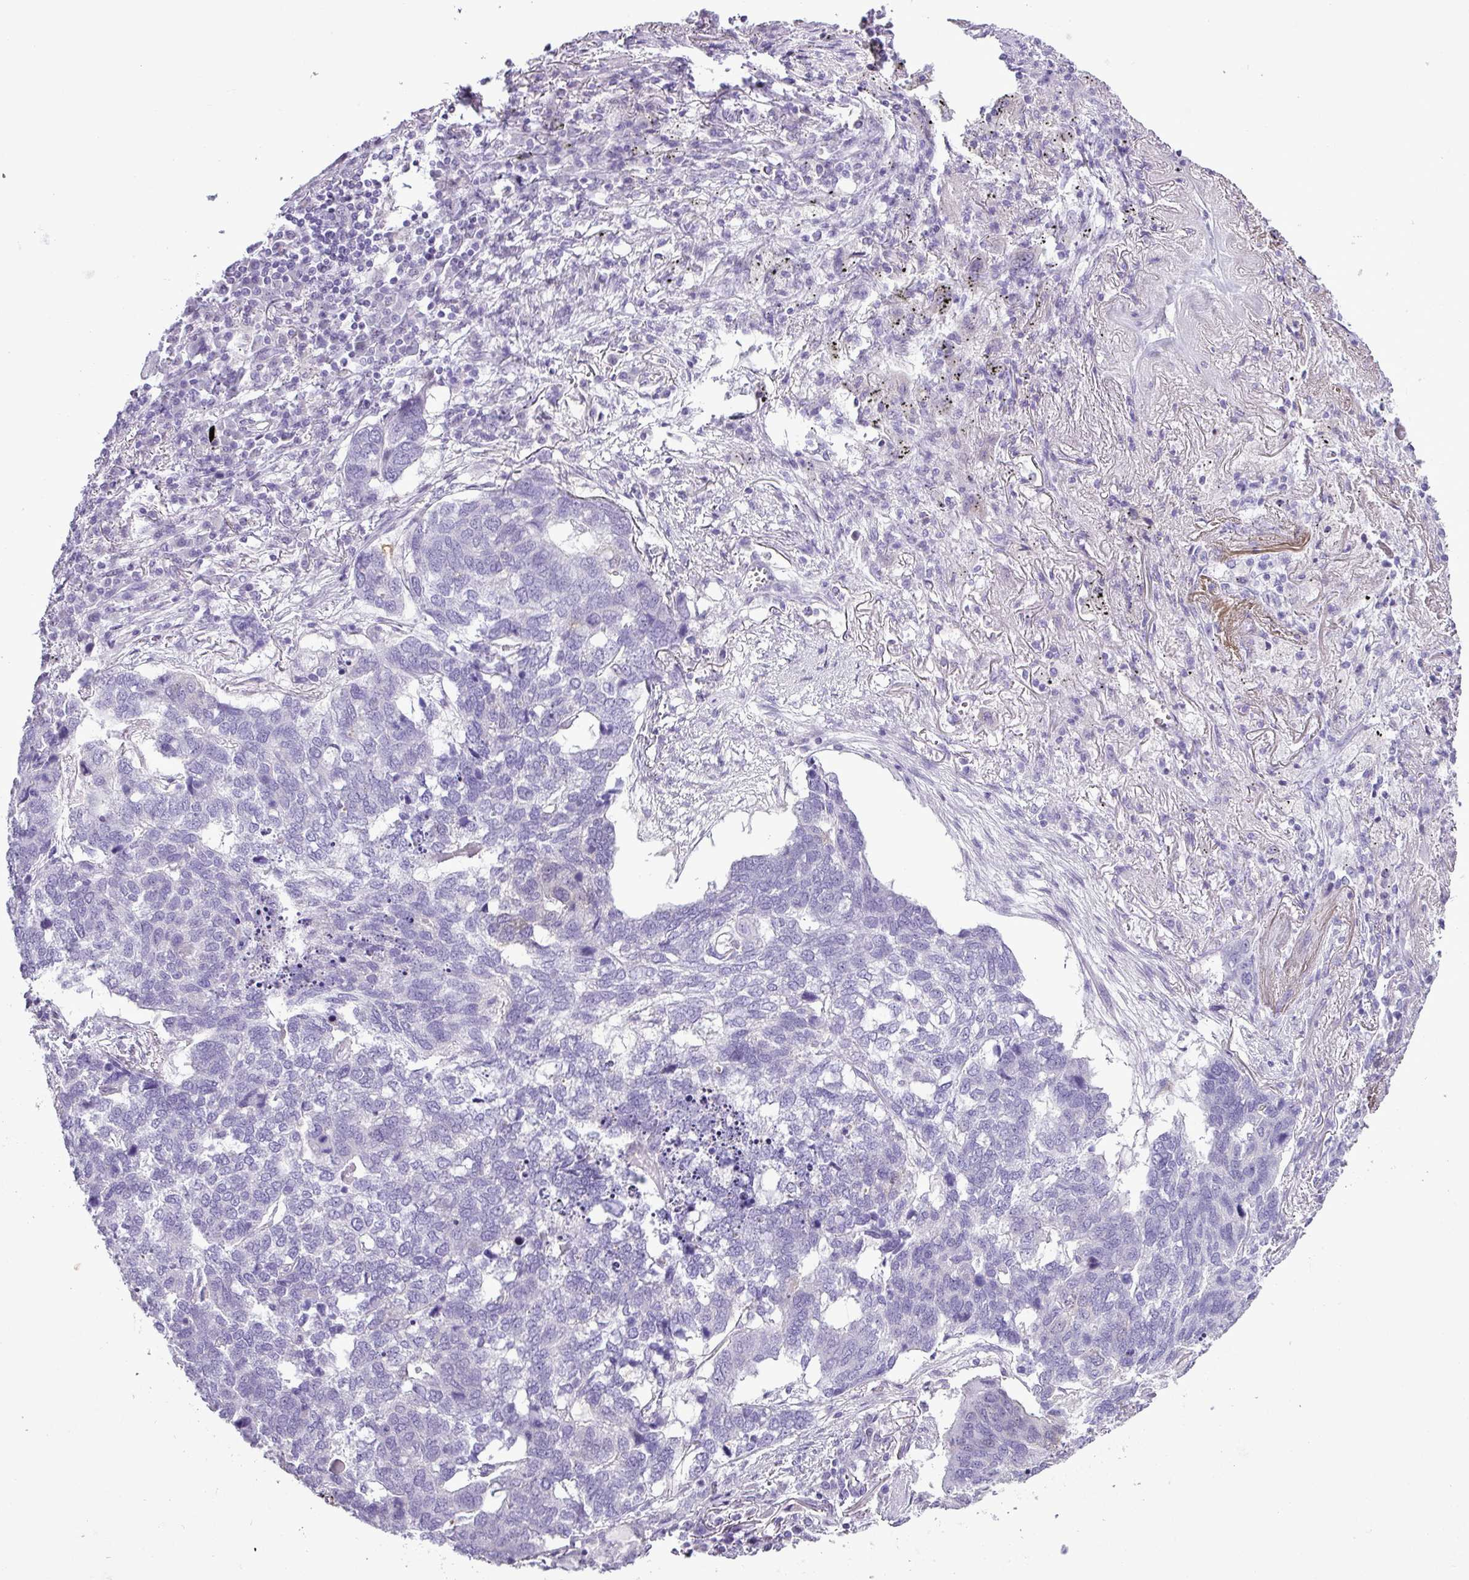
{"staining": {"intensity": "negative", "quantity": "none", "location": "none"}, "tissue": "lung cancer", "cell_type": "Tumor cells", "image_type": "cancer", "snomed": [{"axis": "morphology", "description": "Squamous cell carcinoma, NOS"}, {"axis": "topography", "description": "Lung"}], "caption": "Human squamous cell carcinoma (lung) stained for a protein using immunohistochemistry (IHC) reveals no staining in tumor cells.", "gene": "ALDH3A1", "patient": {"sex": "female", "age": 63}}